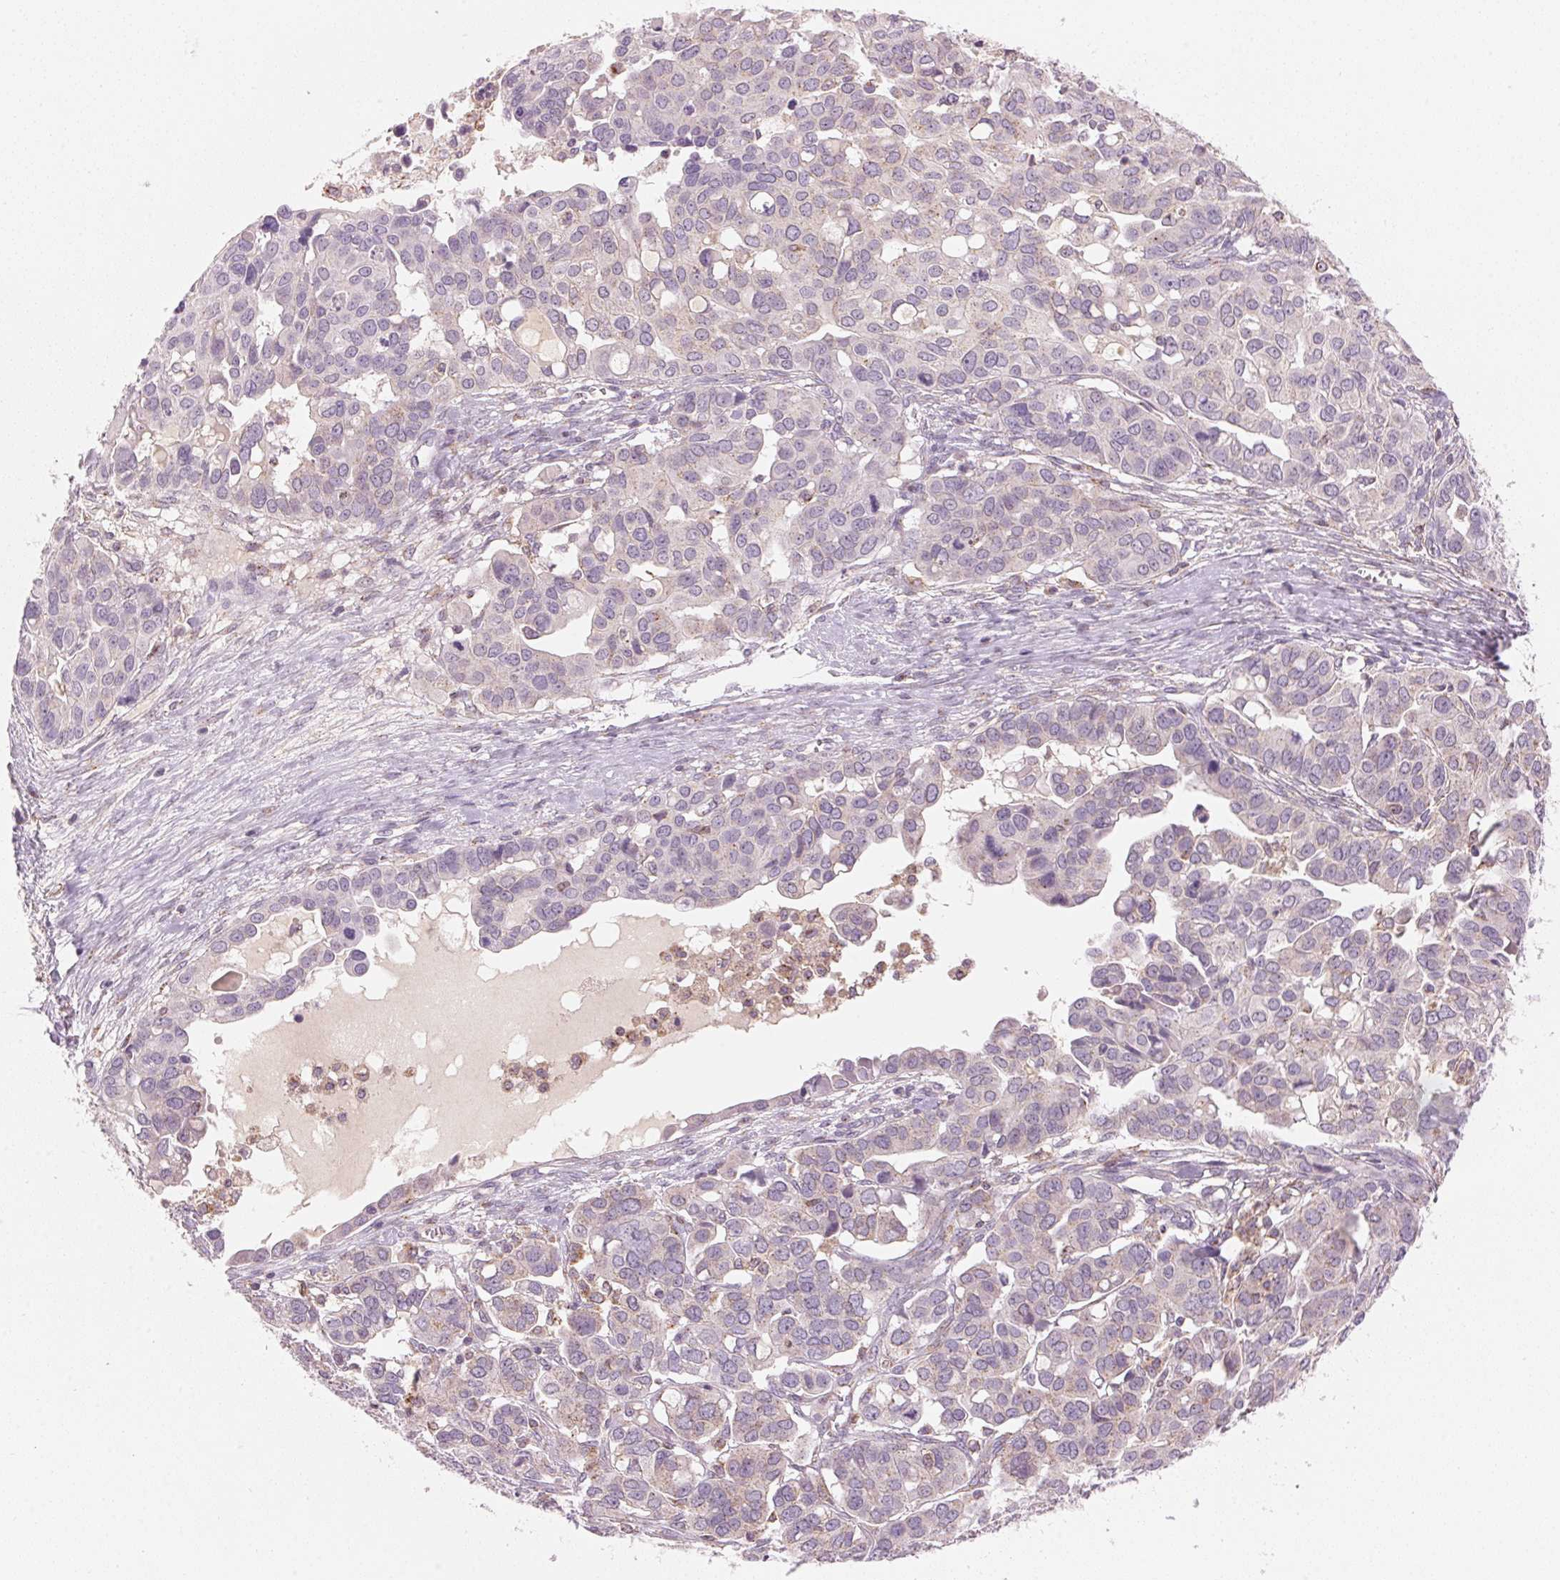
{"staining": {"intensity": "negative", "quantity": "none", "location": "none"}, "tissue": "ovarian cancer", "cell_type": "Tumor cells", "image_type": "cancer", "snomed": [{"axis": "morphology", "description": "Carcinoma, endometroid"}, {"axis": "topography", "description": "Ovary"}], "caption": "The immunohistochemistry (IHC) histopathology image has no significant staining in tumor cells of endometroid carcinoma (ovarian) tissue.", "gene": "HOXB13", "patient": {"sex": "female", "age": 78}}